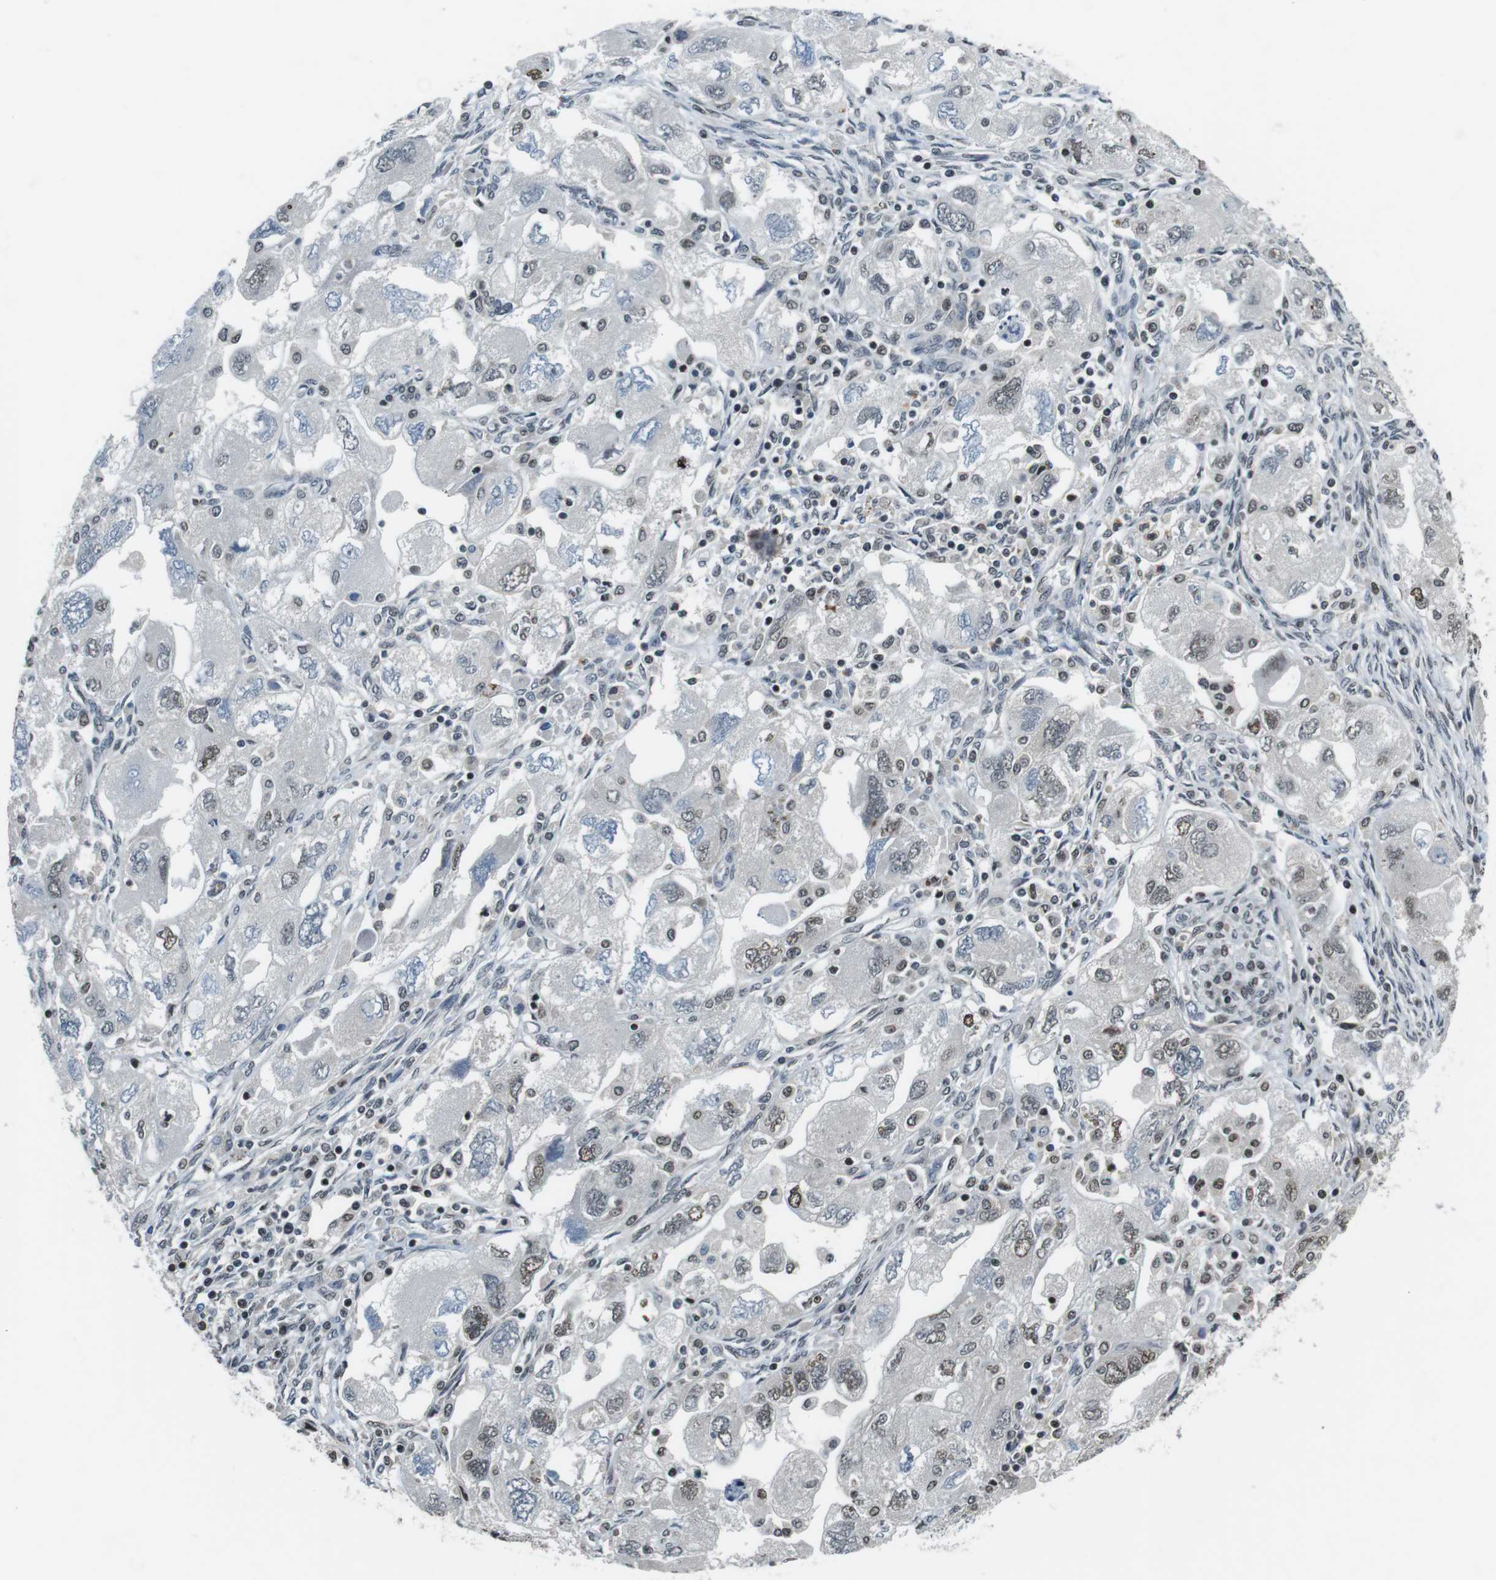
{"staining": {"intensity": "weak", "quantity": "25%-75%", "location": "nuclear"}, "tissue": "ovarian cancer", "cell_type": "Tumor cells", "image_type": "cancer", "snomed": [{"axis": "morphology", "description": "Carcinoma, NOS"}, {"axis": "morphology", "description": "Cystadenocarcinoma, serous, NOS"}, {"axis": "topography", "description": "Ovary"}], "caption": "Tumor cells demonstrate weak nuclear positivity in approximately 25%-75% of cells in serous cystadenocarcinoma (ovarian).", "gene": "NEK4", "patient": {"sex": "female", "age": 69}}